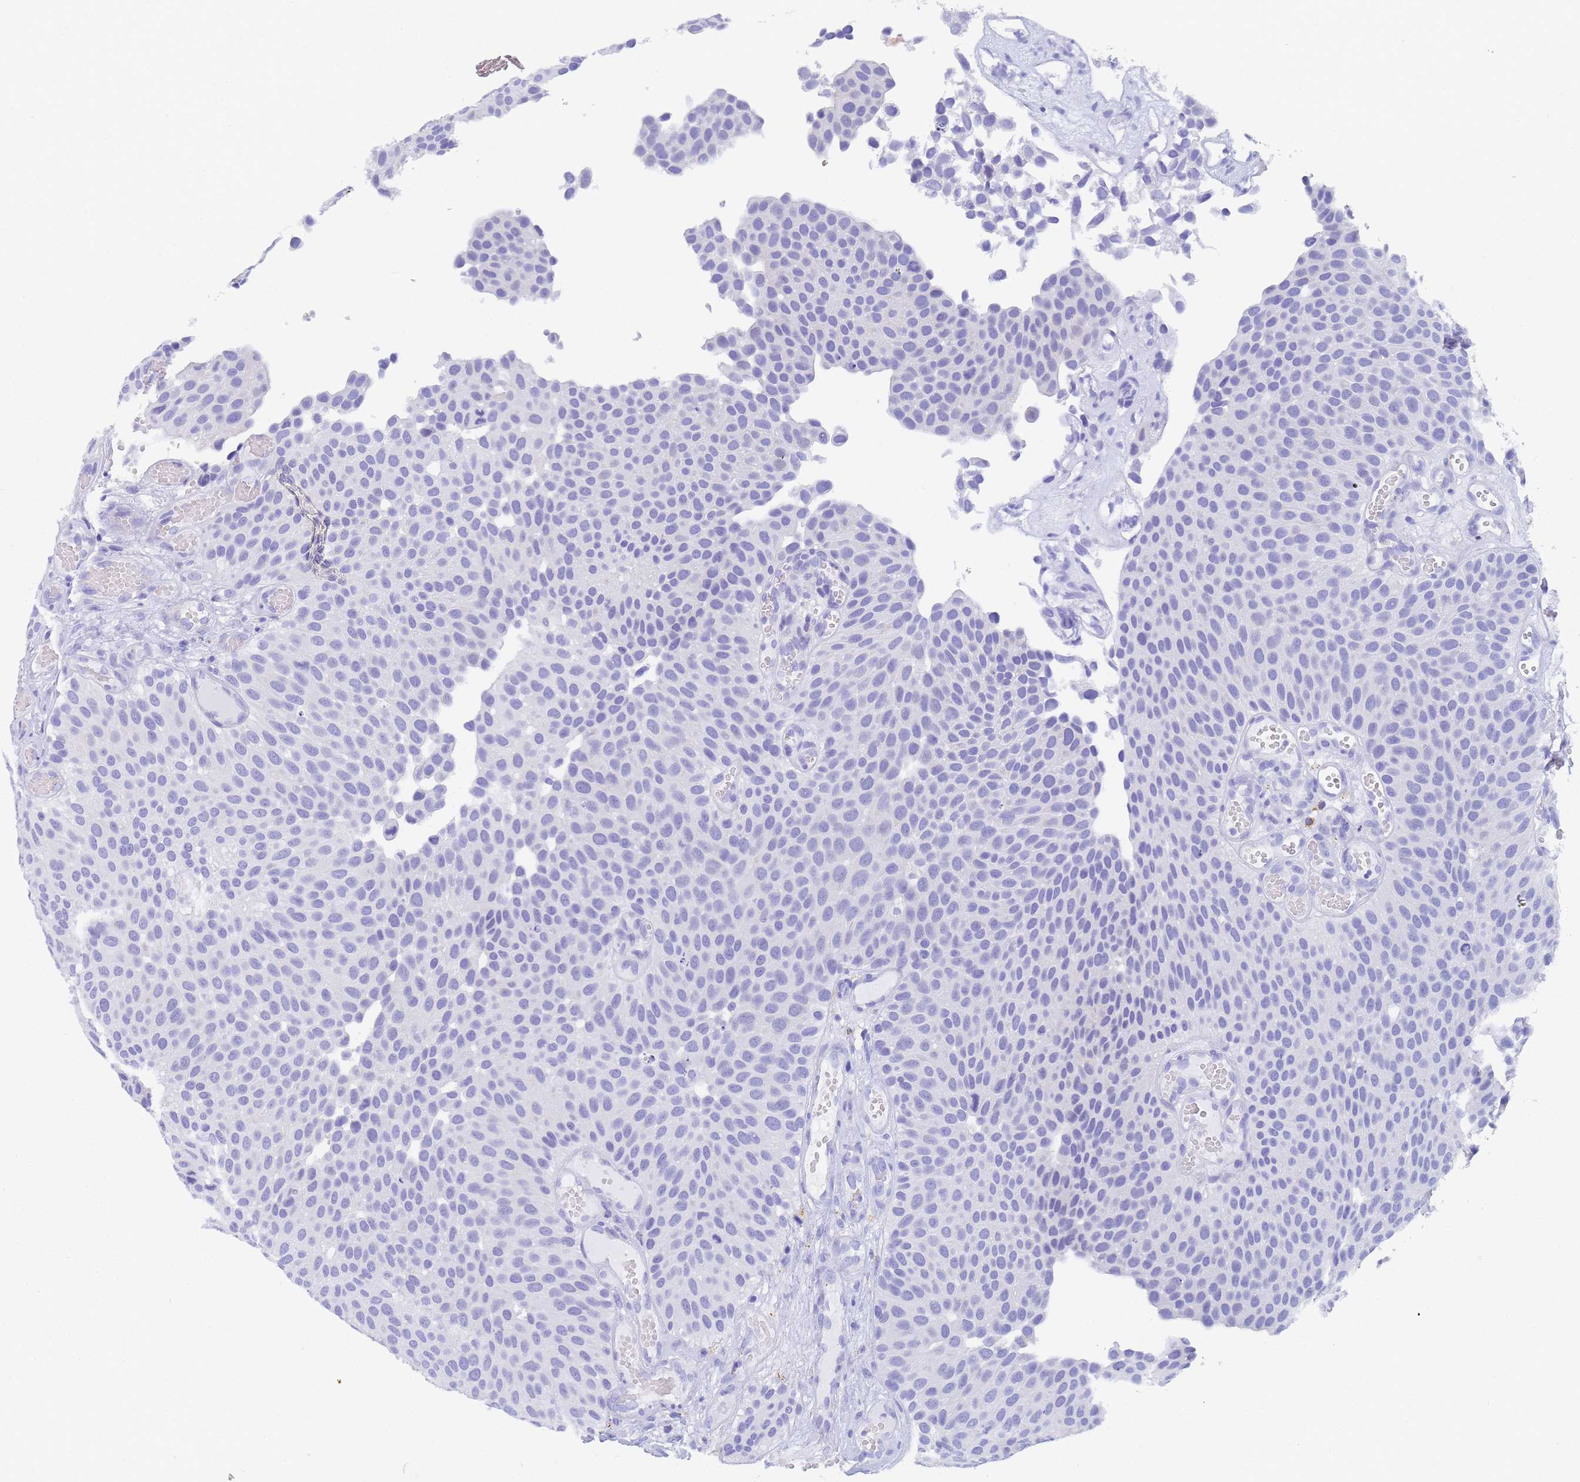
{"staining": {"intensity": "negative", "quantity": "none", "location": "none"}, "tissue": "urothelial cancer", "cell_type": "Tumor cells", "image_type": "cancer", "snomed": [{"axis": "morphology", "description": "Urothelial carcinoma, Low grade"}, {"axis": "topography", "description": "Urinary bladder"}], "caption": "High power microscopy histopathology image of an IHC histopathology image of urothelial cancer, revealing no significant positivity in tumor cells.", "gene": "STATH", "patient": {"sex": "male", "age": 89}}